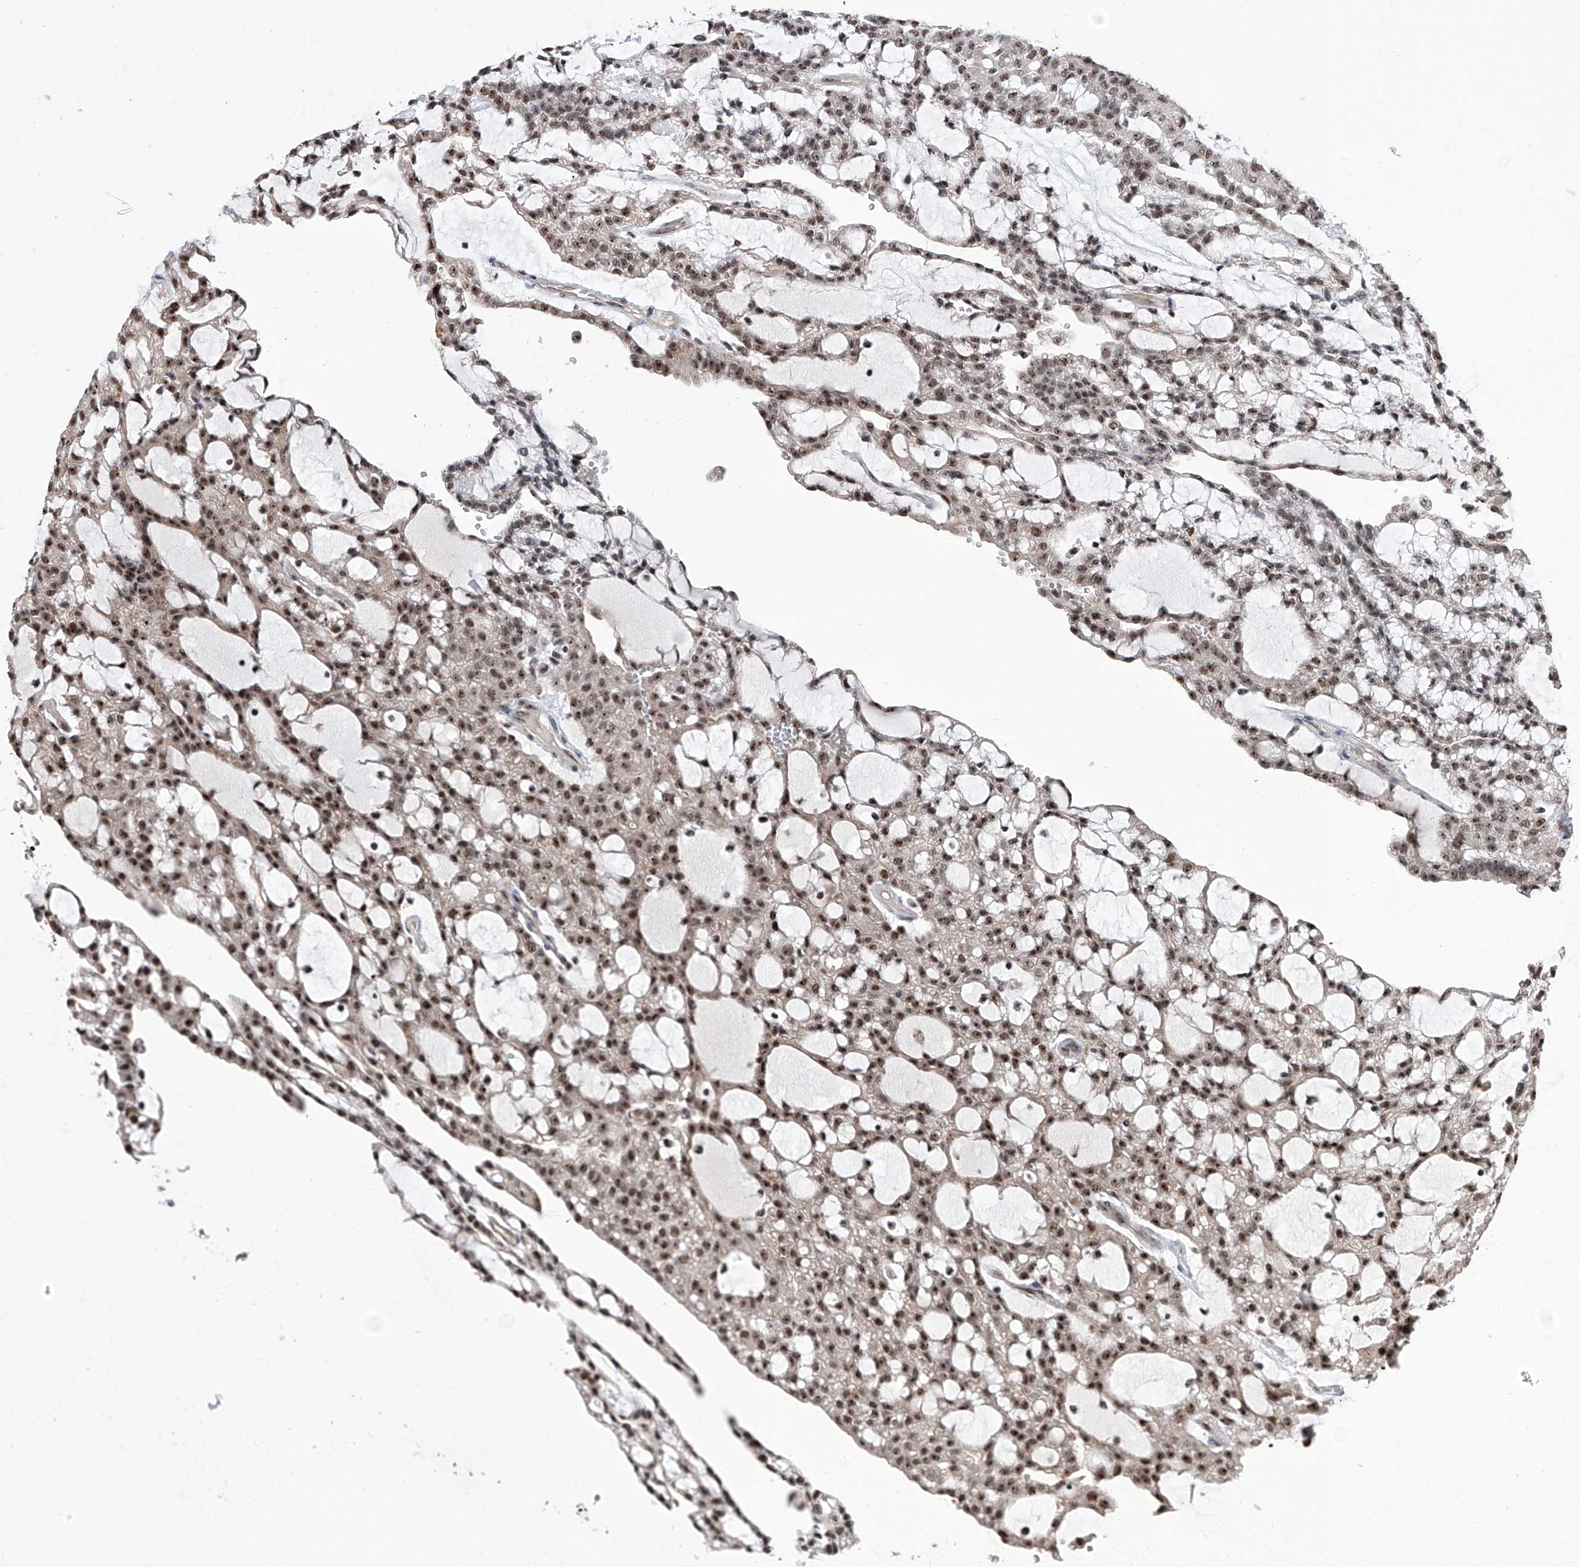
{"staining": {"intensity": "weak", "quantity": ">75%", "location": "nuclear"}, "tissue": "renal cancer", "cell_type": "Tumor cells", "image_type": "cancer", "snomed": [{"axis": "morphology", "description": "Adenocarcinoma, NOS"}, {"axis": "topography", "description": "Kidney"}], "caption": "Immunohistochemistry (IHC) histopathology image of human renal cancer stained for a protein (brown), which shows low levels of weak nuclear expression in about >75% of tumor cells.", "gene": "CMTR1", "patient": {"sex": "male", "age": 63}}